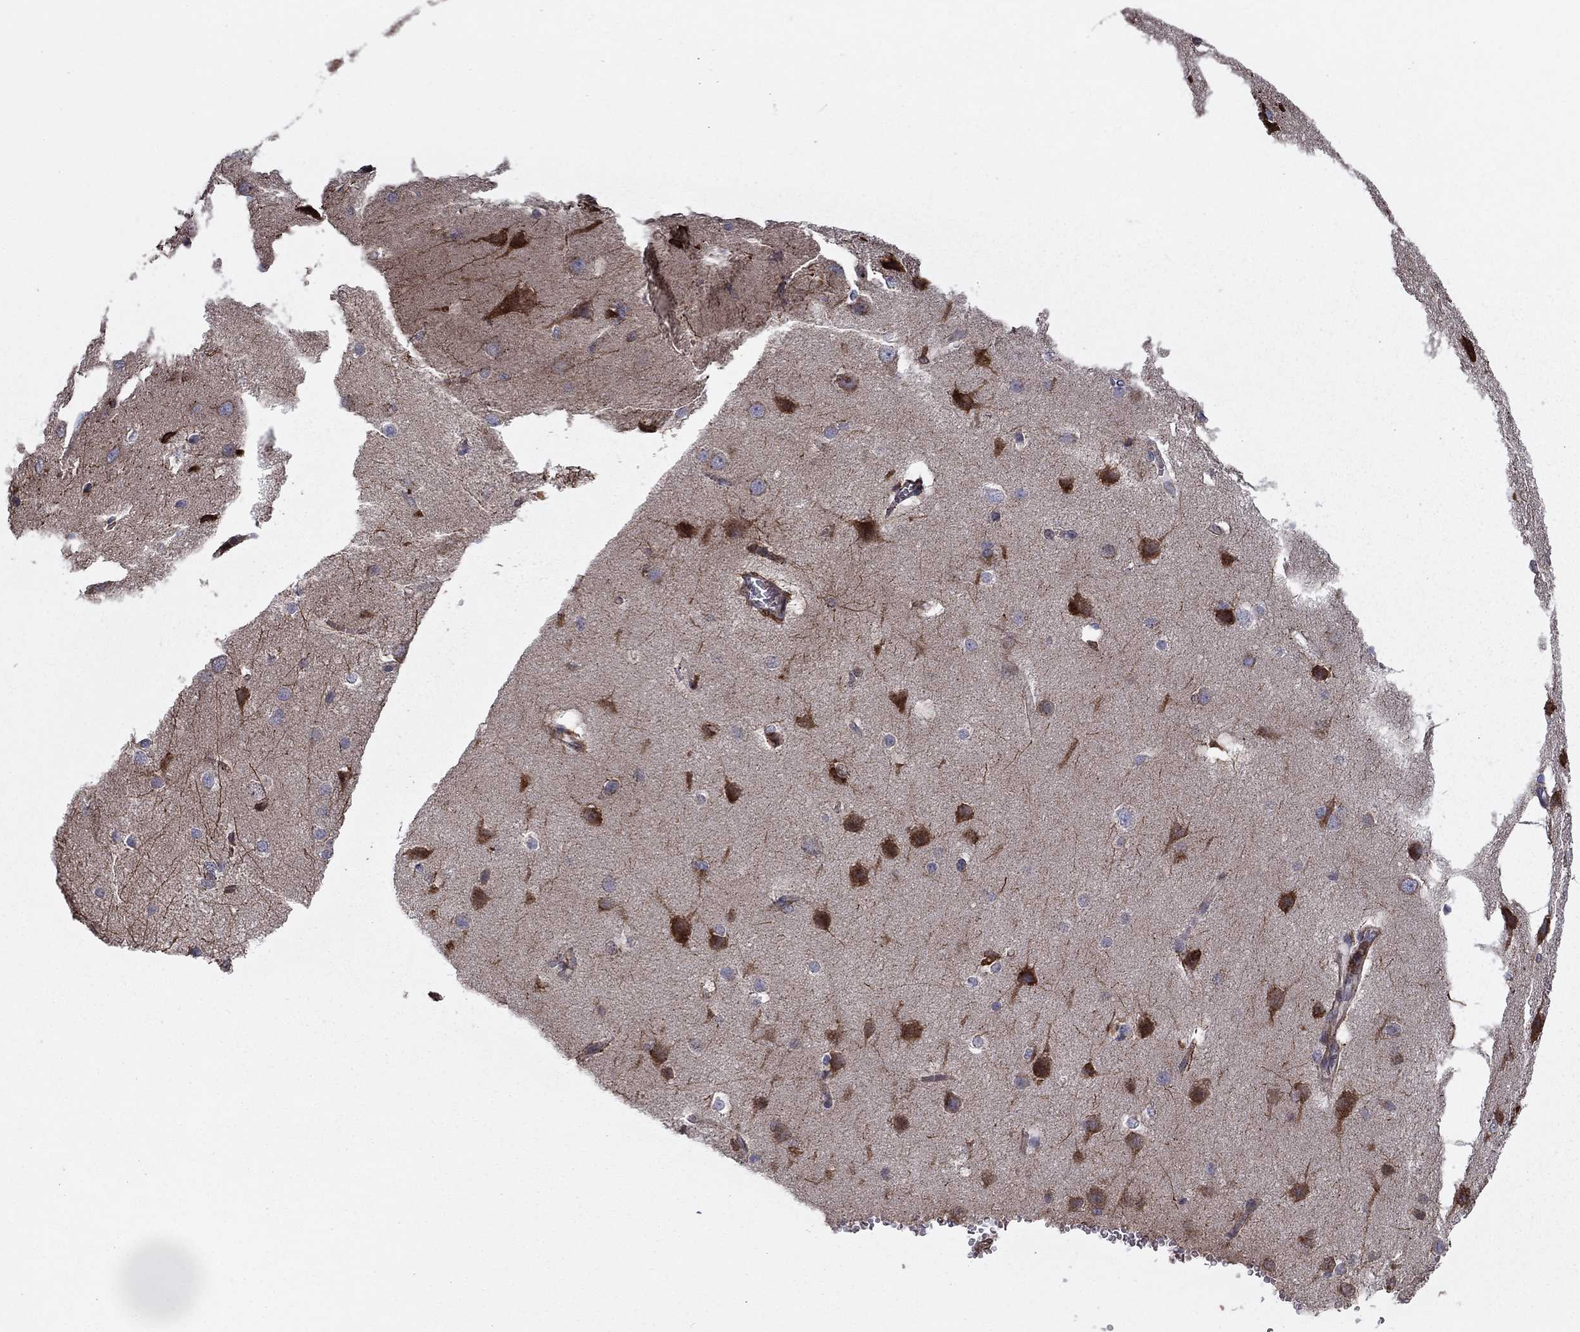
{"staining": {"intensity": "moderate", "quantity": "<25%", "location": "cytoplasmic/membranous"}, "tissue": "cerebral cortex", "cell_type": "Endothelial cells", "image_type": "normal", "snomed": [{"axis": "morphology", "description": "Normal tissue, NOS"}, {"axis": "topography", "description": "Cerebral cortex"}], "caption": "Moderate cytoplasmic/membranous positivity is seen in approximately <25% of endothelial cells in unremarkable cerebral cortex. (DAB IHC, brown staining for protein, blue staining for nuclei).", "gene": "CLSTN1", "patient": {"sex": "male", "age": 37}}